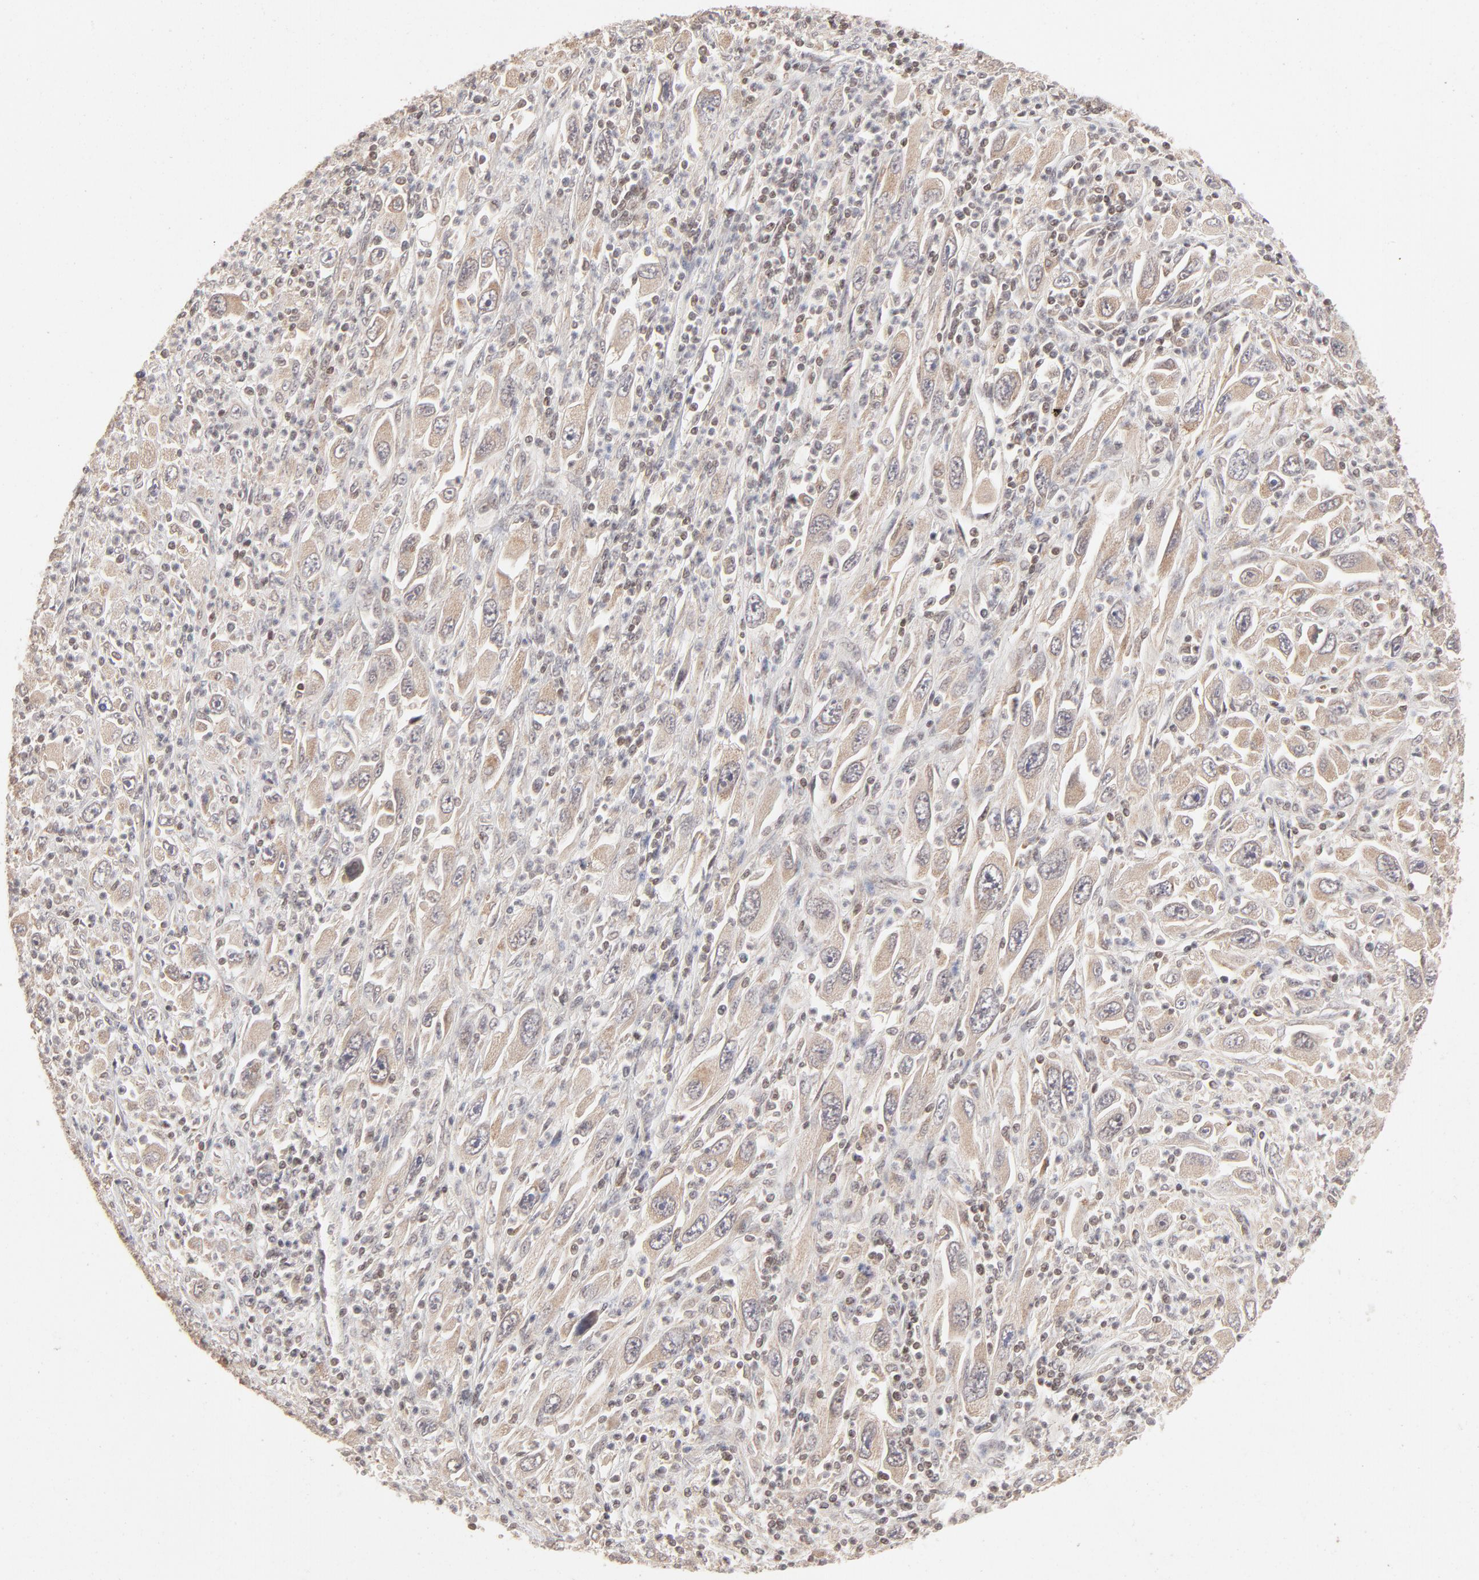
{"staining": {"intensity": "weak", "quantity": ">75%", "location": "cytoplasmic/membranous"}, "tissue": "melanoma", "cell_type": "Tumor cells", "image_type": "cancer", "snomed": [{"axis": "morphology", "description": "Malignant melanoma, Metastatic site"}, {"axis": "topography", "description": "Skin"}], "caption": "IHC of malignant melanoma (metastatic site) demonstrates low levels of weak cytoplasmic/membranous positivity in approximately >75% of tumor cells. The staining is performed using DAB (3,3'-diaminobenzidine) brown chromogen to label protein expression. The nuclei are counter-stained blue using hematoxylin.", "gene": "ARIH1", "patient": {"sex": "female", "age": 56}}